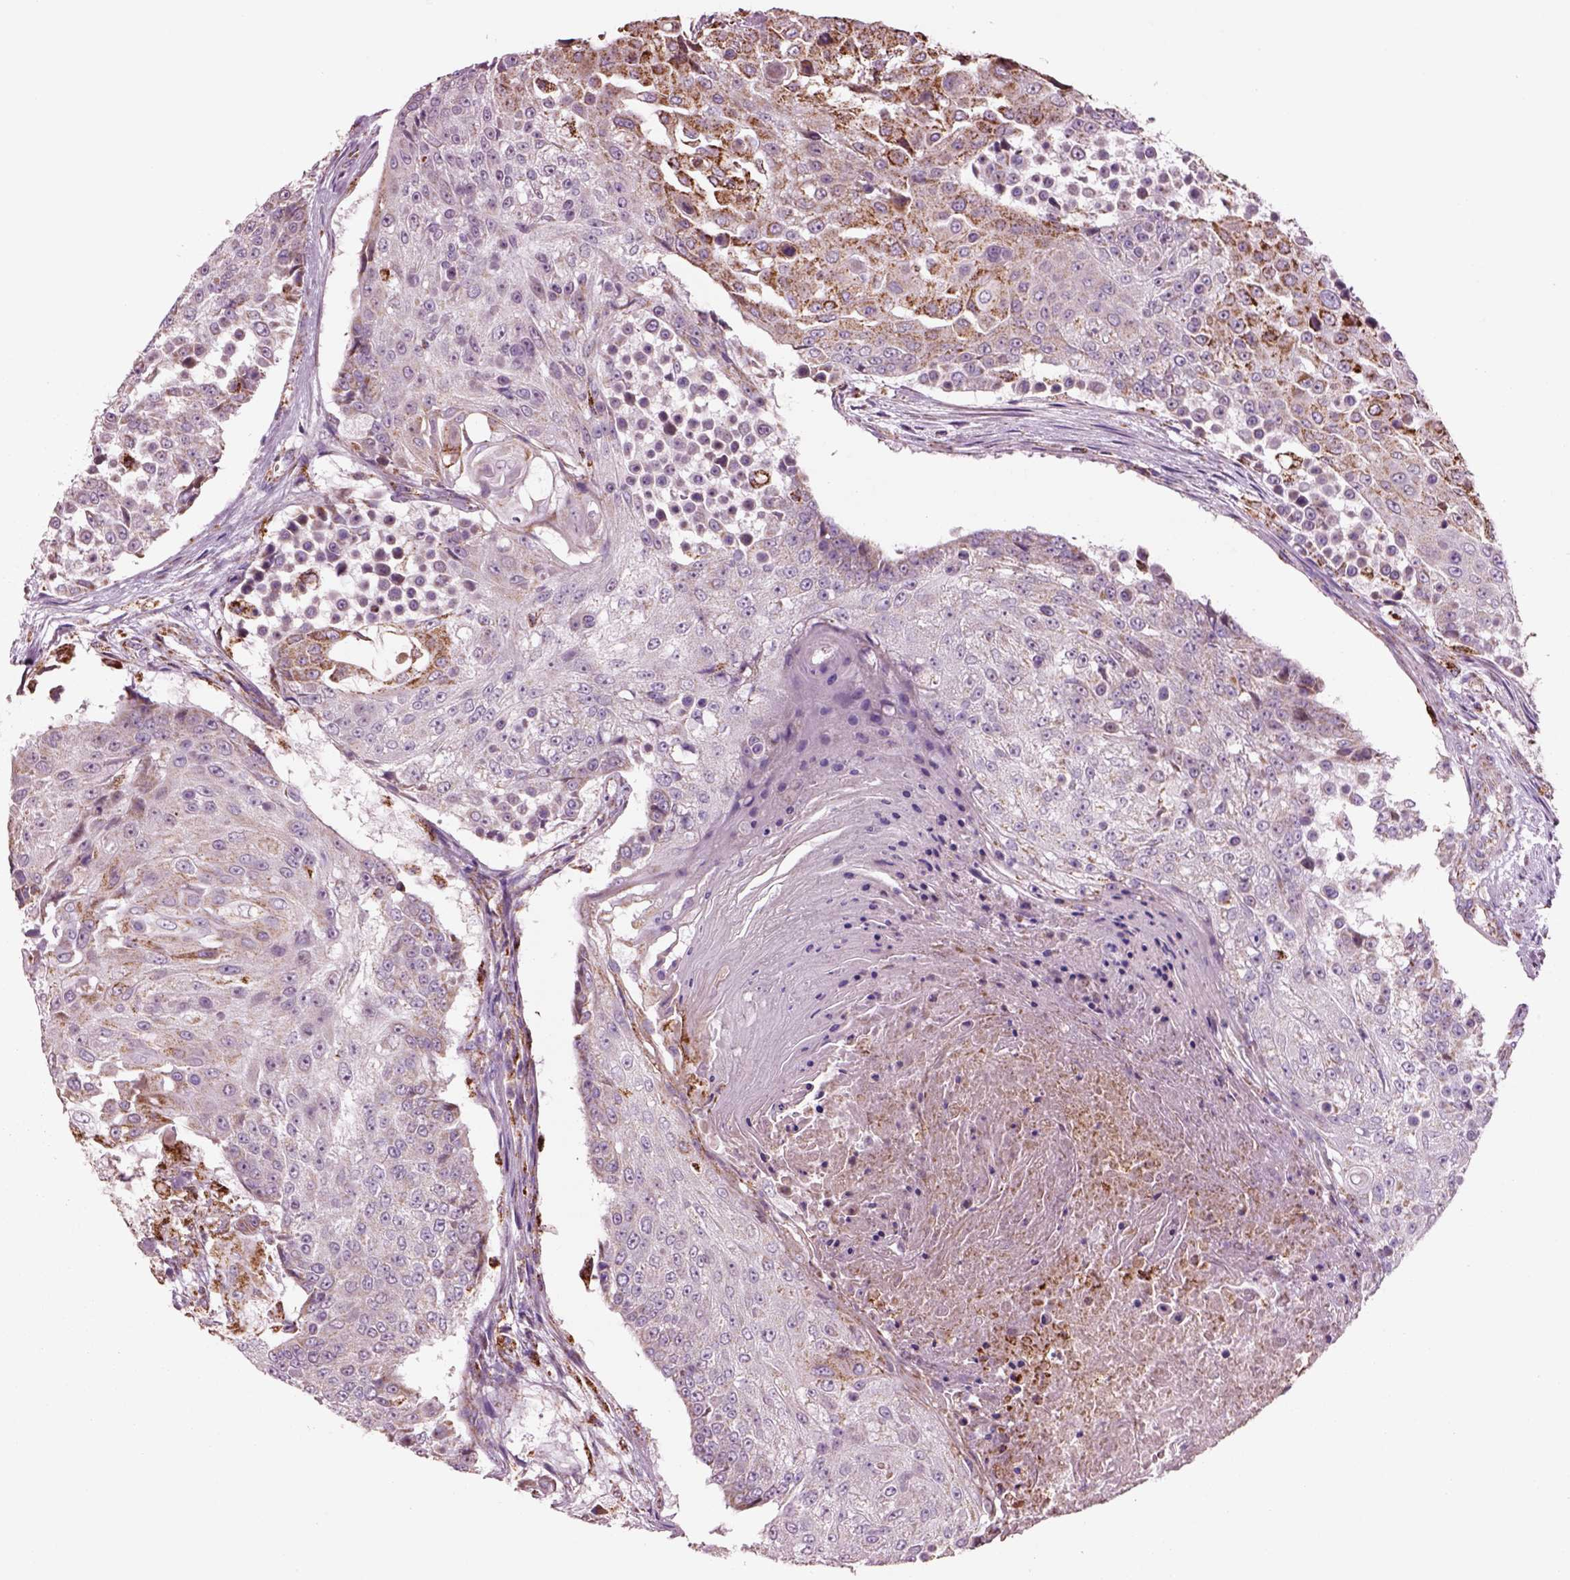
{"staining": {"intensity": "moderate", "quantity": "<25%", "location": "cytoplasmic/membranous"}, "tissue": "urothelial cancer", "cell_type": "Tumor cells", "image_type": "cancer", "snomed": [{"axis": "morphology", "description": "Urothelial carcinoma, High grade"}, {"axis": "topography", "description": "Urinary bladder"}], "caption": "The histopathology image reveals immunohistochemical staining of urothelial carcinoma (high-grade). There is moderate cytoplasmic/membranous staining is present in approximately <25% of tumor cells.", "gene": "SLC25A24", "patient": {"sex": "female", "age": 63}}